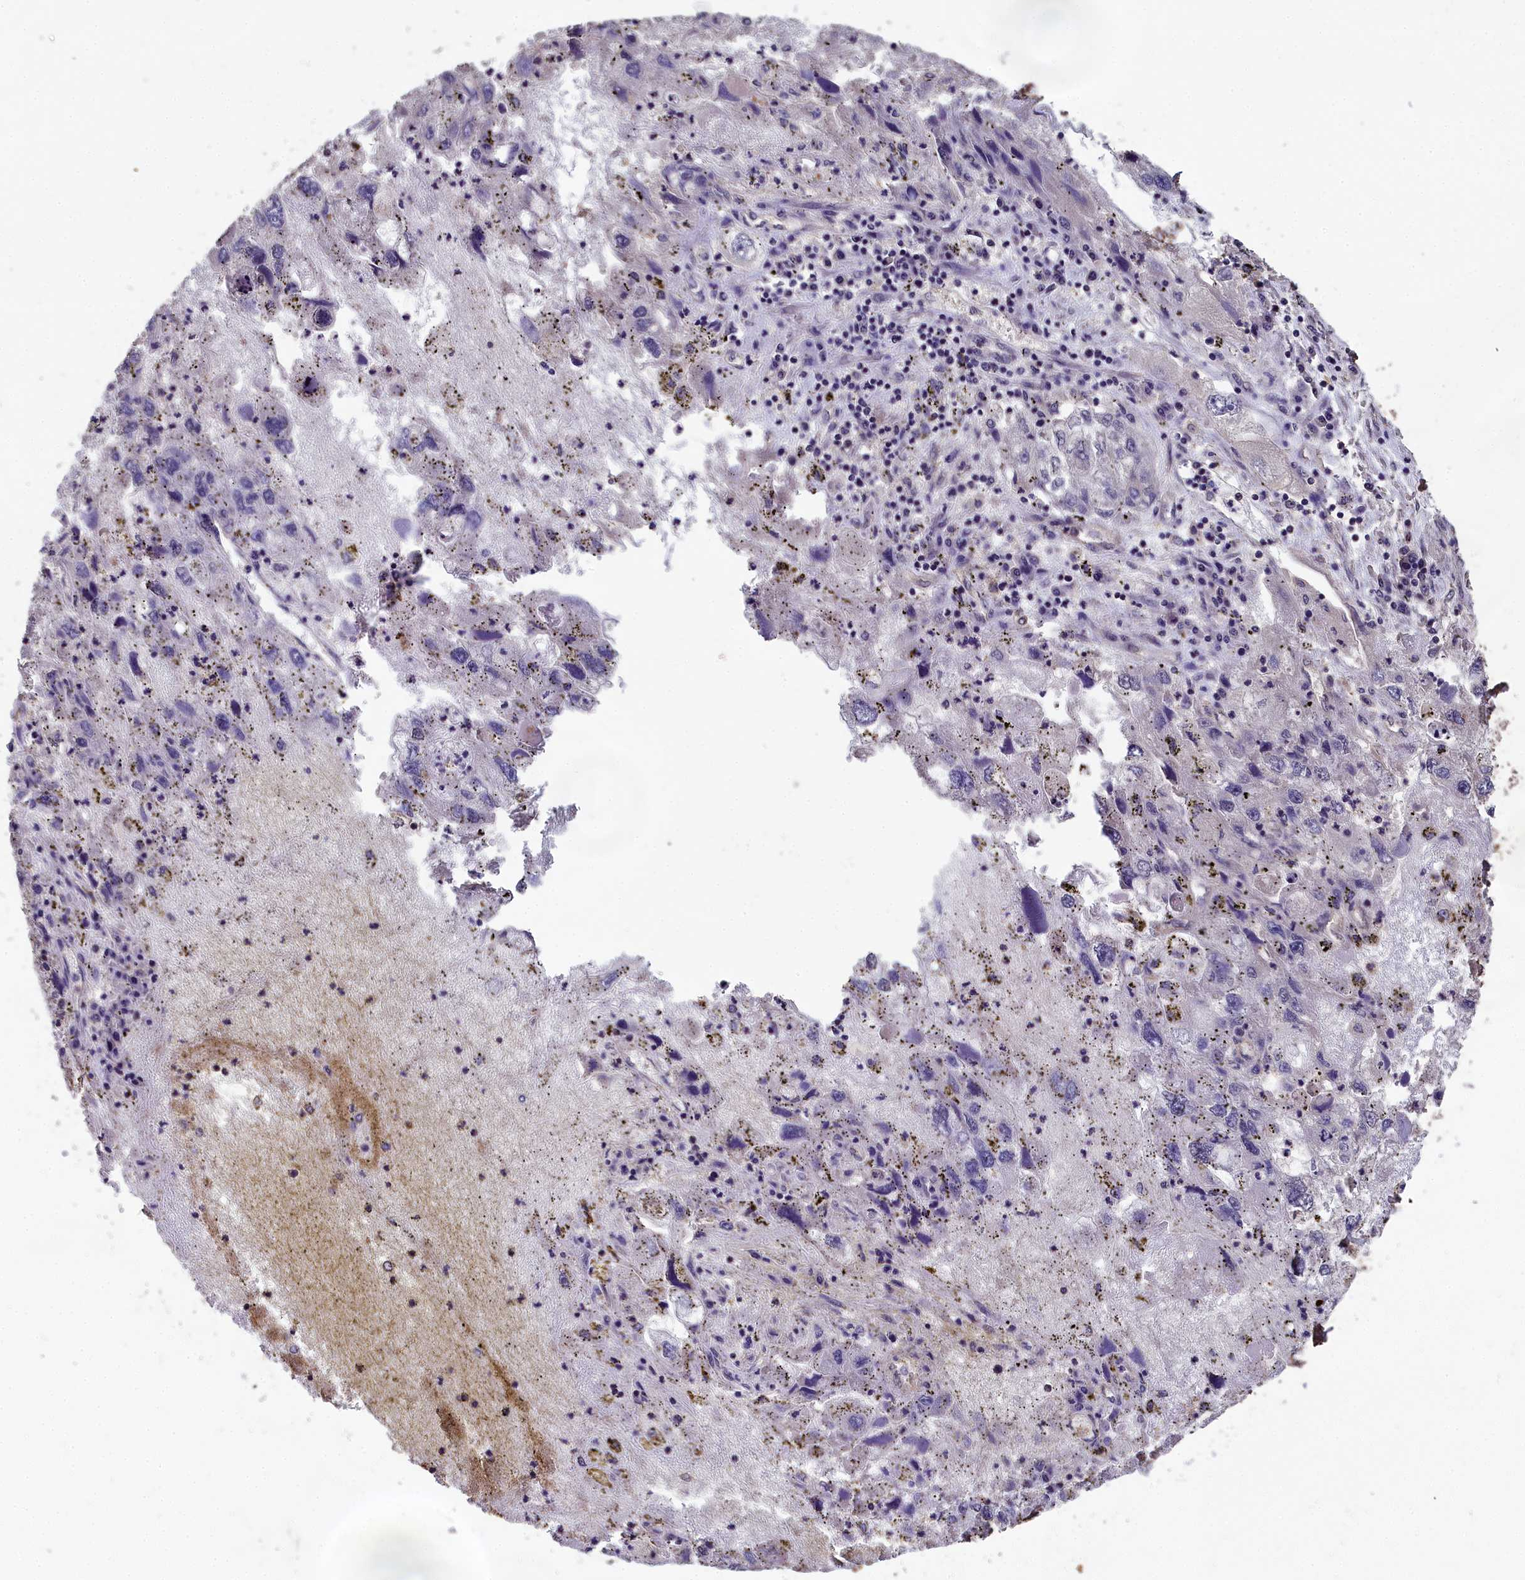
{"staining": {"intensity": "negative", "quantity": "none", "location": "none"}, "tissue": "endometrial cancer", "cell_type": "Tumor cells", "image_type": "cancer", "snomed": [{"axis": "morphology", "description": "Adenocarcinoma, NOS"}, {"axis": "topography", "description": "Endometrium"}], "caption": "This image is of endometrial adenocarcinoma stained with IHC to label a protein in brown with the nuclei are counter-stained blue. There is no expression in tumor cells. (Immunohistochemistry, brightfield microscopy, high magnification).", "gene": "CHD9", "patient": {"sex": "female", "age": 49}}